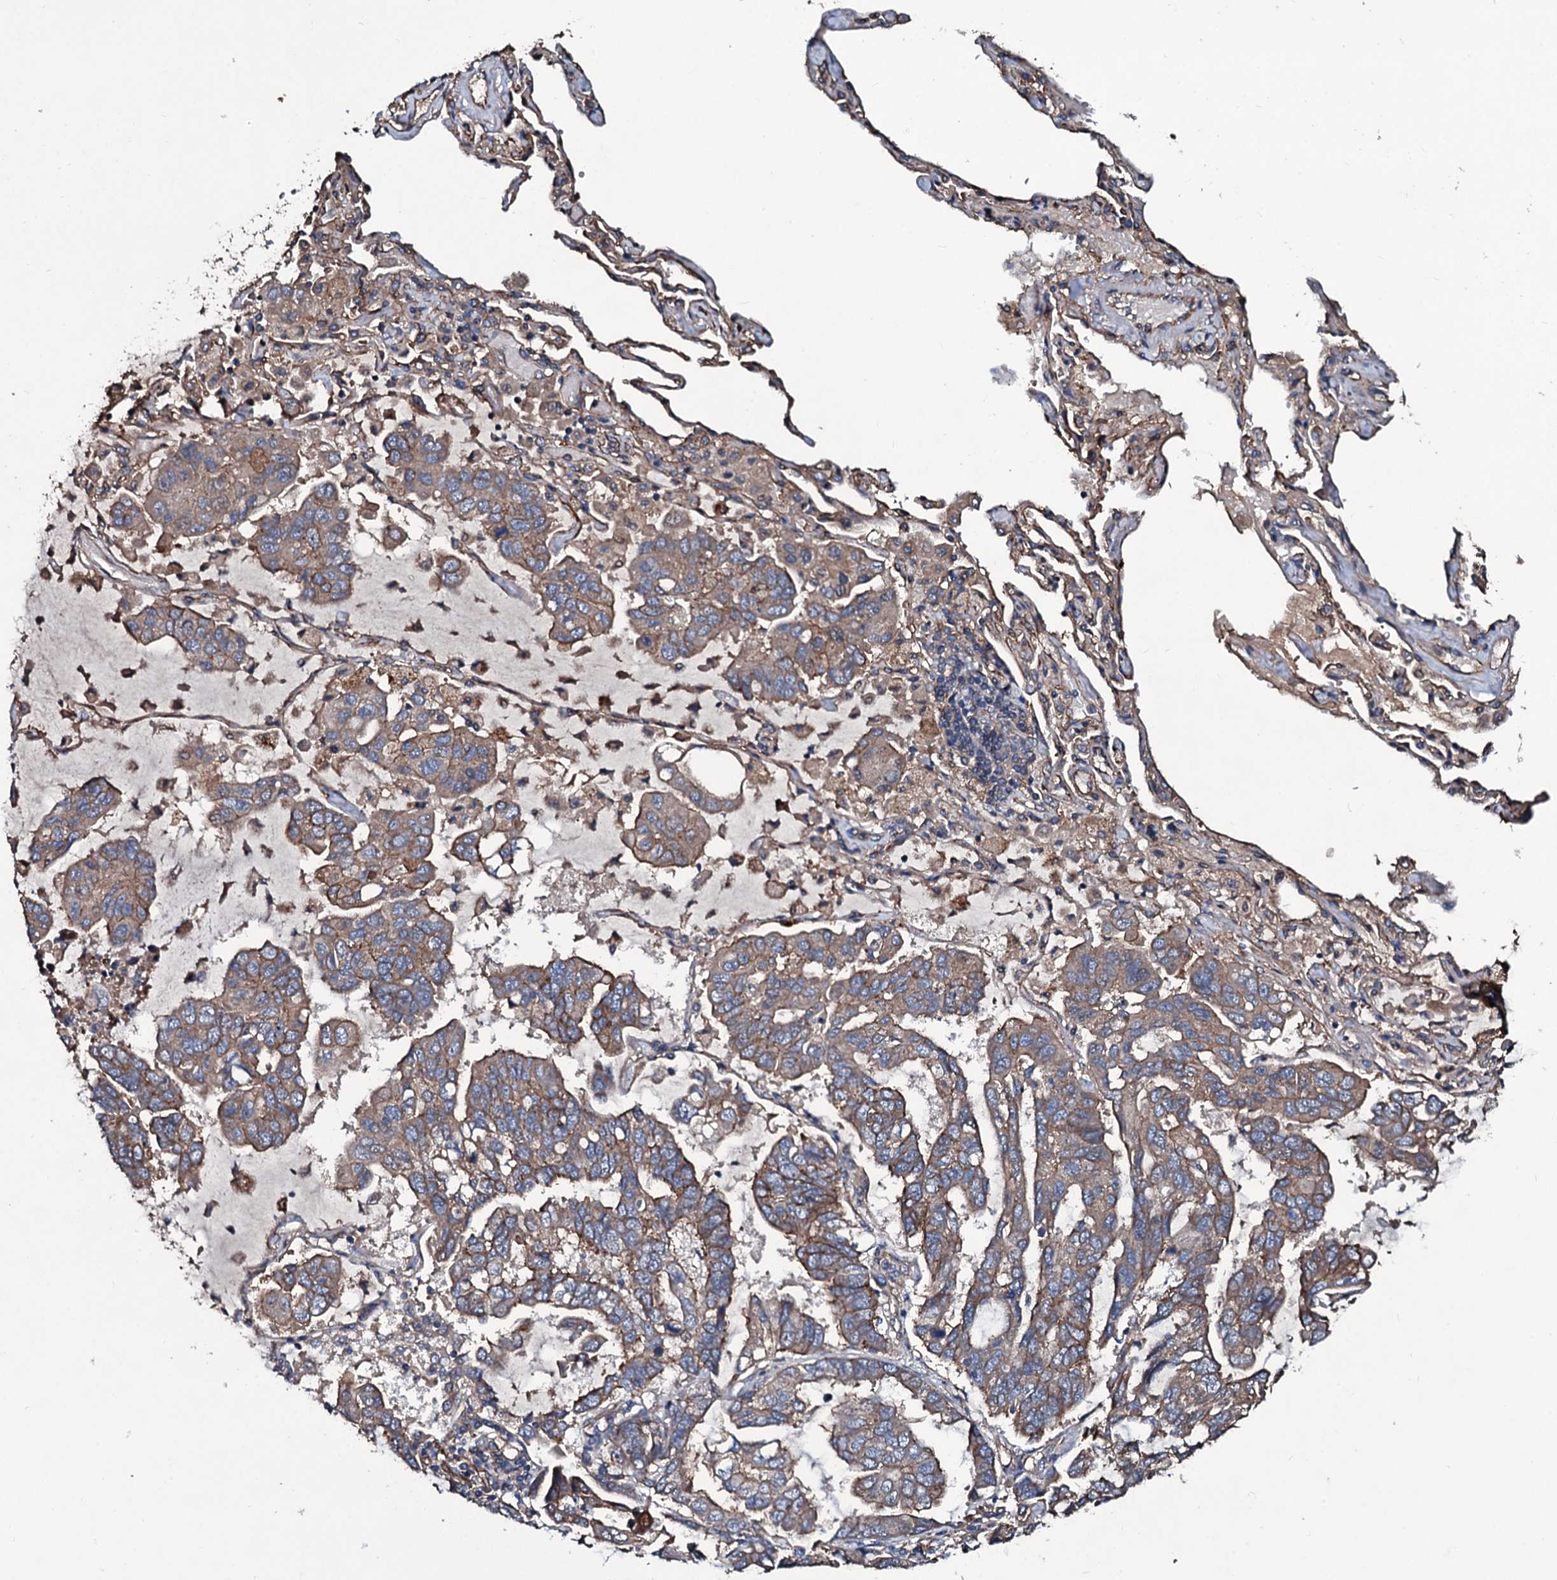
{"staining": {"intensity": "moderate", "quantity": ">75%", "location": "cytoplasmic/membranous"}, "tissue": "lung cancer", "cell_type": "Tumor cells", "image_type": "cancer", "snomed": [{"axis": "morphology", "description": "Adenocarcinoma, NOS"}, {"axis": "topography", "description": "Lung"}], "caption": "A medium amount of moderate cytoplasmic/membranous staining is appreciated in approximately >75% of tumor cells in lung adenocarcinoma tissue. Immunohistochemistry (ihc) stains the protein of interest in brown and the nuclei are stained blue.", "gene": "DMAC2", "patient": {"sex": "male", "age": 64}}